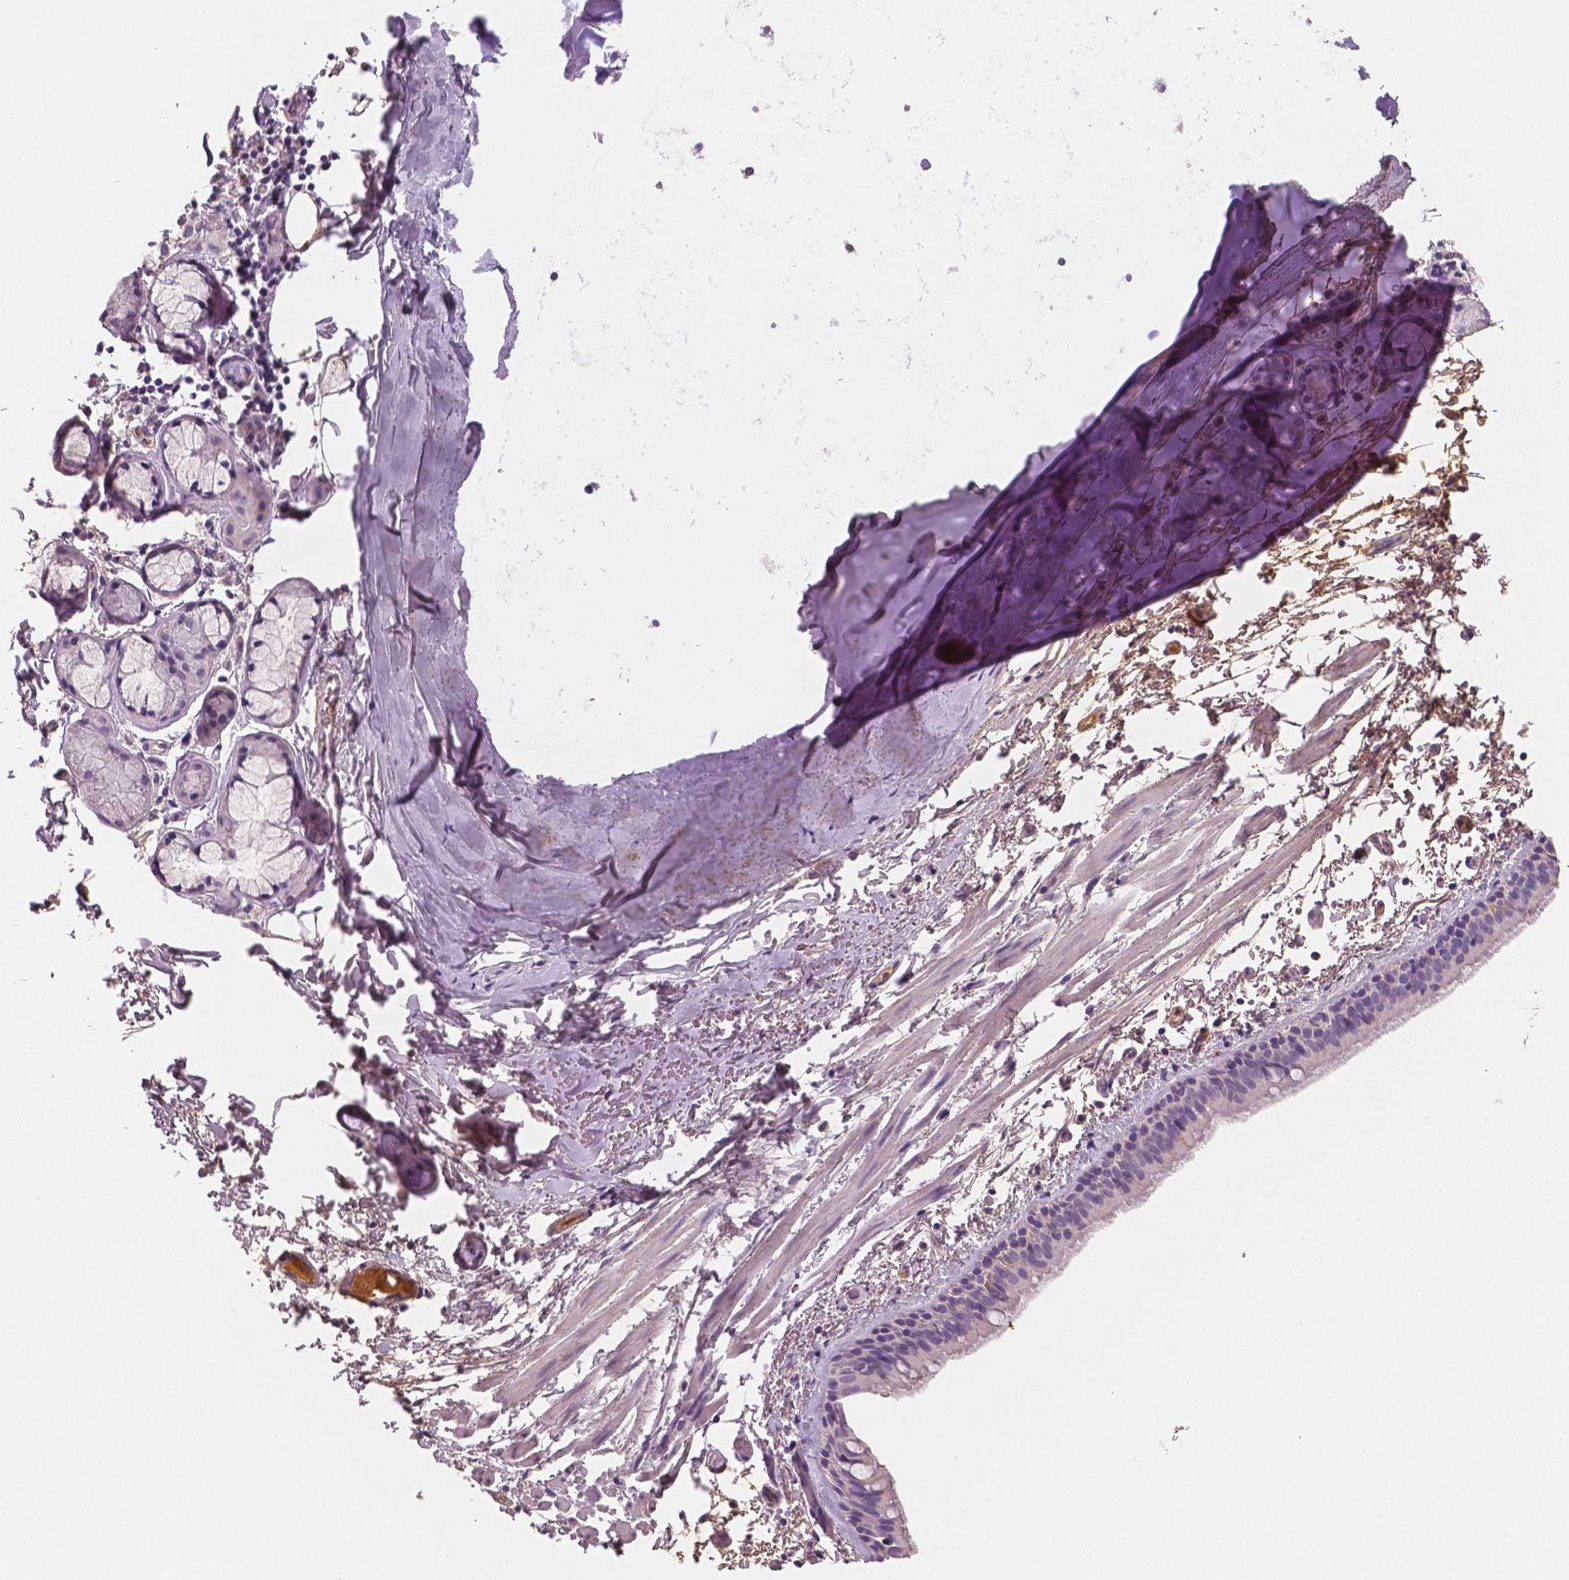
{"staining": {"intensity": "negative", "quantity": "none", "location": "none"}, "tissue": "bronchus", "cell_type": "Respiratory epithelial cells", "image_type": "normal", "snomed": [{"axis": "morphology", "description": "Normal tissue, NOS"}, {"axis": "topography", "description": "Bronchus"}], "caption": "Respiratory epithelial cells show no significant staining in normal bronchus. (DAB (3,3'-diaminobenzidine) immunohistochemistry with hematoxylin counter stain).", "gene": "APOA4", "patient": {"sex": "female", "age": 61}}